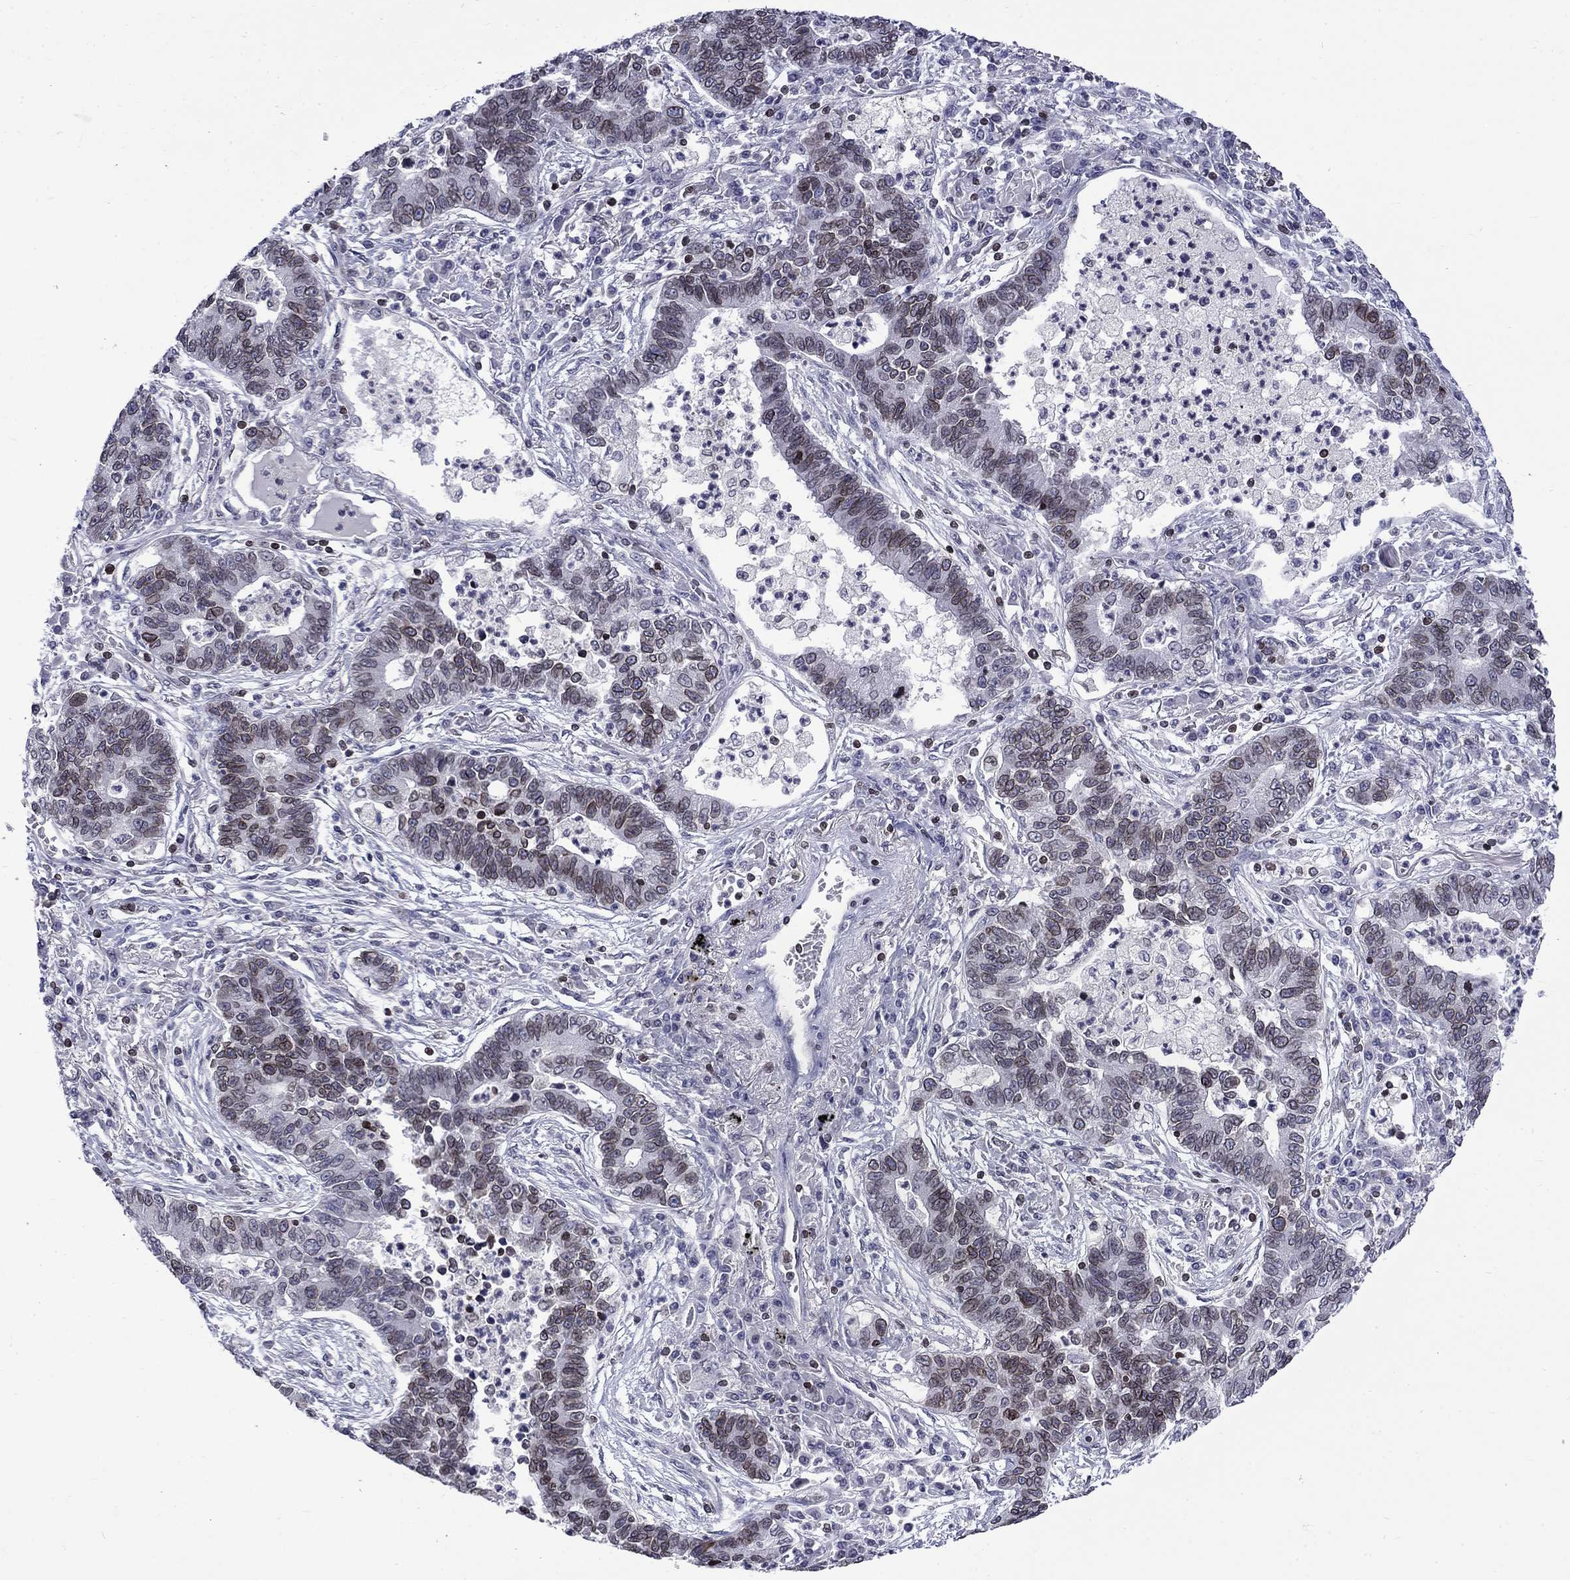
{"staining": {"intensity": "moderate", "quantity": "<25%", "location": "cytoplasmic/membranous,nuclear"}, "tissue": "lung cancer", "cell_type": "Tumor cells", "image_type": "cancer", "snomed": [{"axis": "morphology", "description": "Adenocarcinoma, NOS"}, {"axis": "topography", "description": "Lung"}], "caption": "Protein staining of lung cancer (adenocarcinoma) tissue displays moderate cytoplasmic/membranous and nuclear positivity in approximately <25% of tumor cells.", "gene": "SLA", "patient": {"sex": "female", "age": 57}}